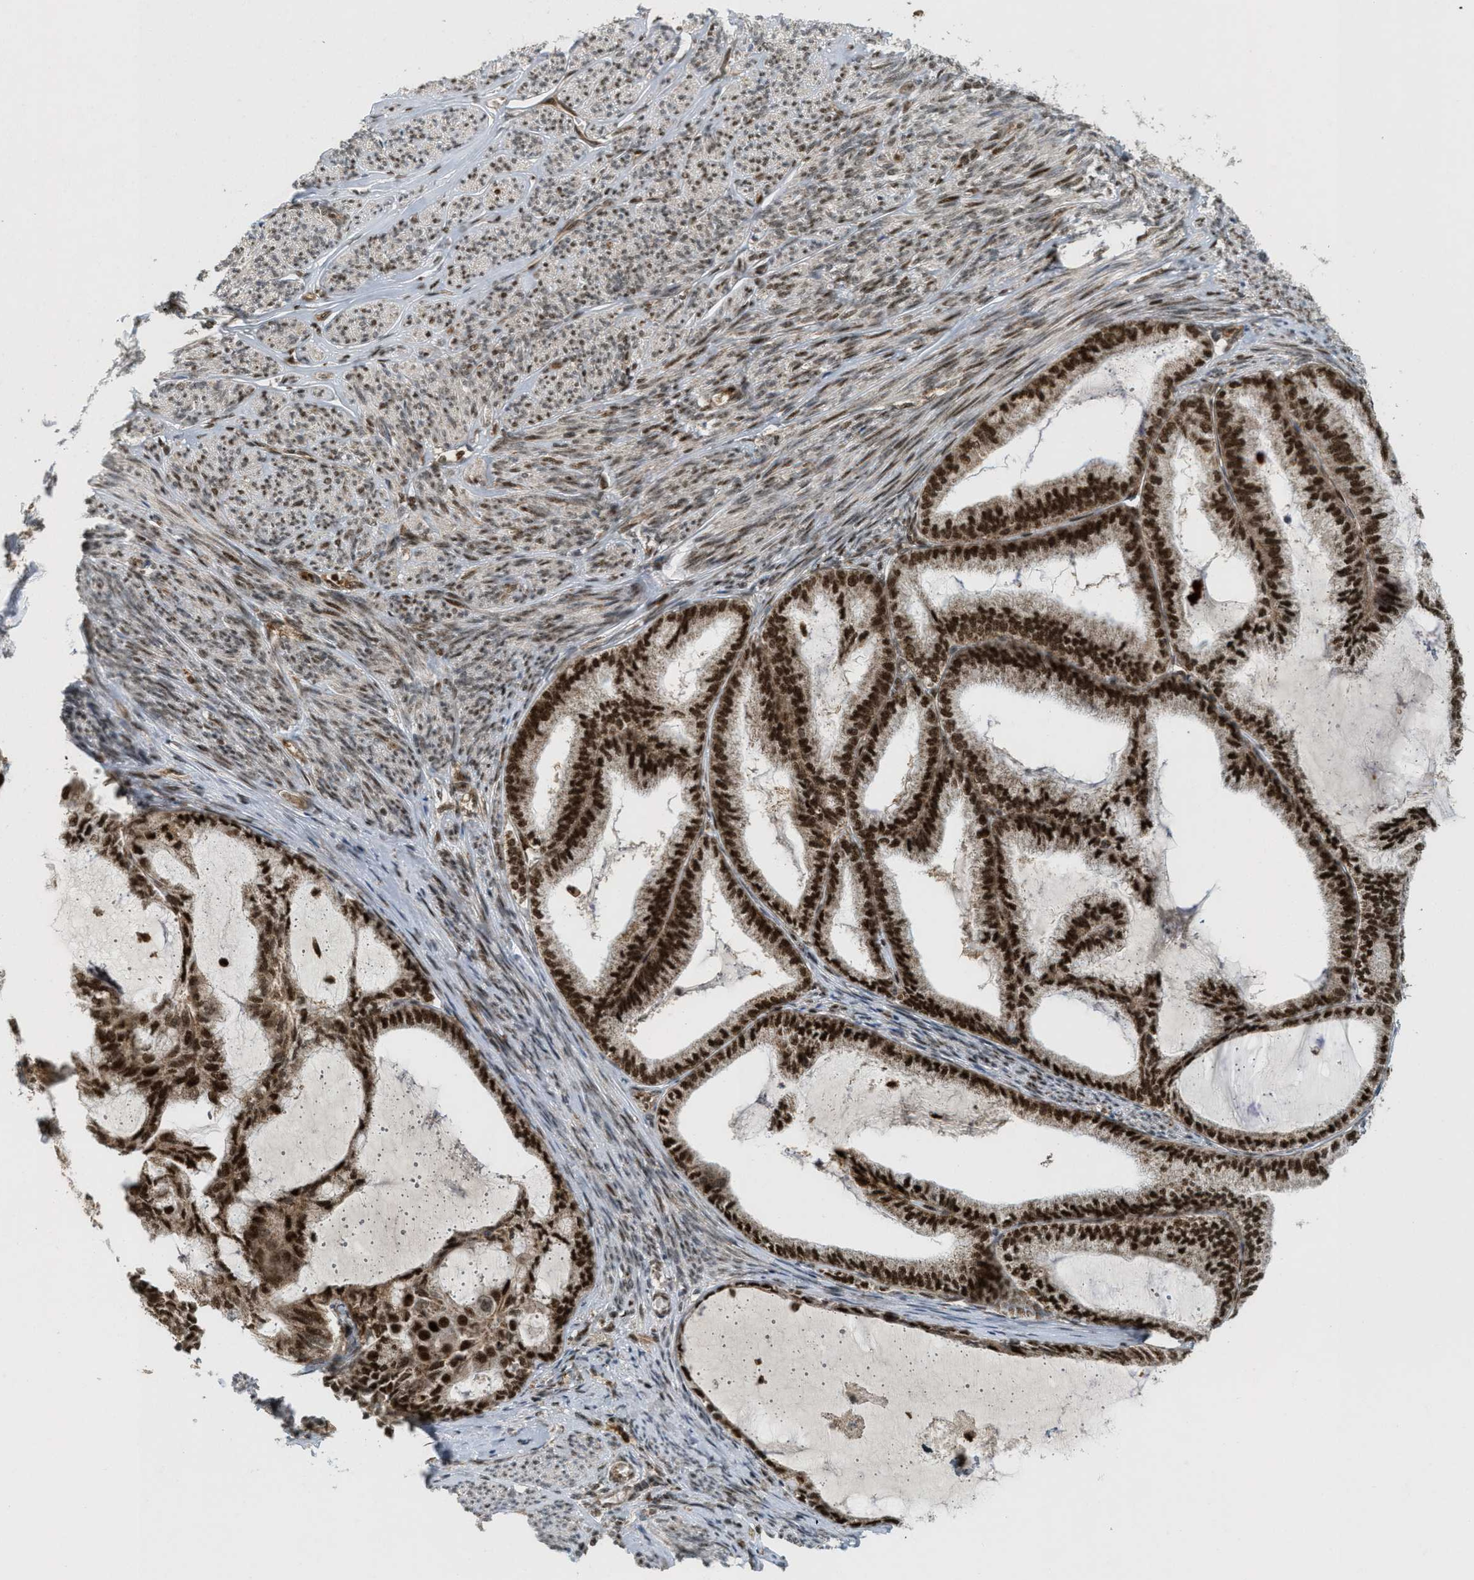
{"staining": {"intensity": "strong", "quantity": ">75%", "location": "cytoplasmic/membranous,nuclear"}, "tissue": "endometrial cancer", "cell_type": "Tumor cells", "image_type": "cancer", "snomed": [{"axis": "morphology", "description": "Adenocarcinoma, NOS"}, {"axis": "topography", "description": "Endometrium"}], "caption": "Tumor cells exhibit high levels of strong cytoplasmic/membranous and nuclear staining in about >75% of cells in human endometrial cancer. (IHC, brightfield microscopy, high magnification).", "gene": "TLK1", "patient": {"sex": "female", "age": 86}}